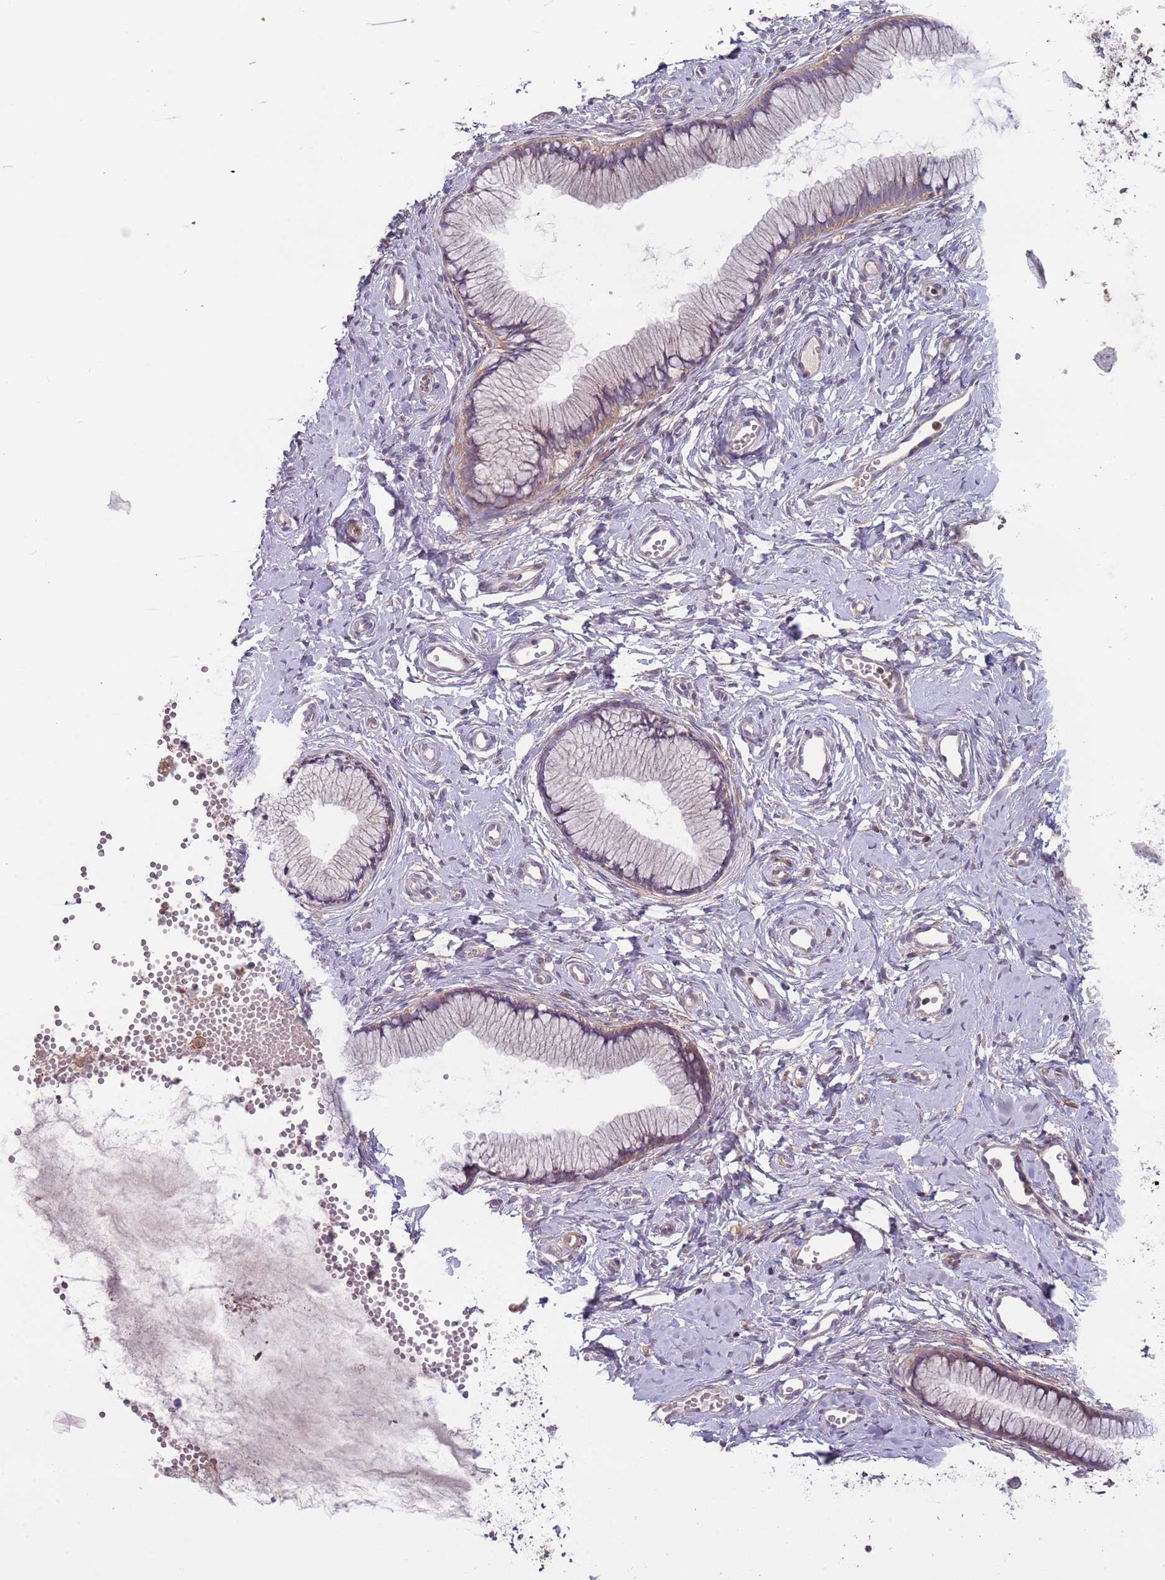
{"staining": {"intensity": "weak", "quantity": "25%-75%", "location": "cytoplasmic/membranous"}, "tissue": "cervix", "cell_type": "Glandular cells", "image_type": "normal", "snomed": [{"axis": "morphology", "description": "Normal tissue, NOS"}, {"axis": "topography", "description": "Cervix"}], "caption": "High-magnification brightfield microscopy of unremarkable cervix stained with DAB (3,3'-diaminobenzidine) (brown) and counterstained with hematoxylin (blue). glandular cells exhibit weak cytoplasmic/membranous expression is identified in about25%-75% of cells. (DAB (3,3'-diaminobenzidine) IHC, brown staining for protein, blue staining for nuclei).", "gene": "DTD2", "patient": {"sex": "female", "age": 40}}